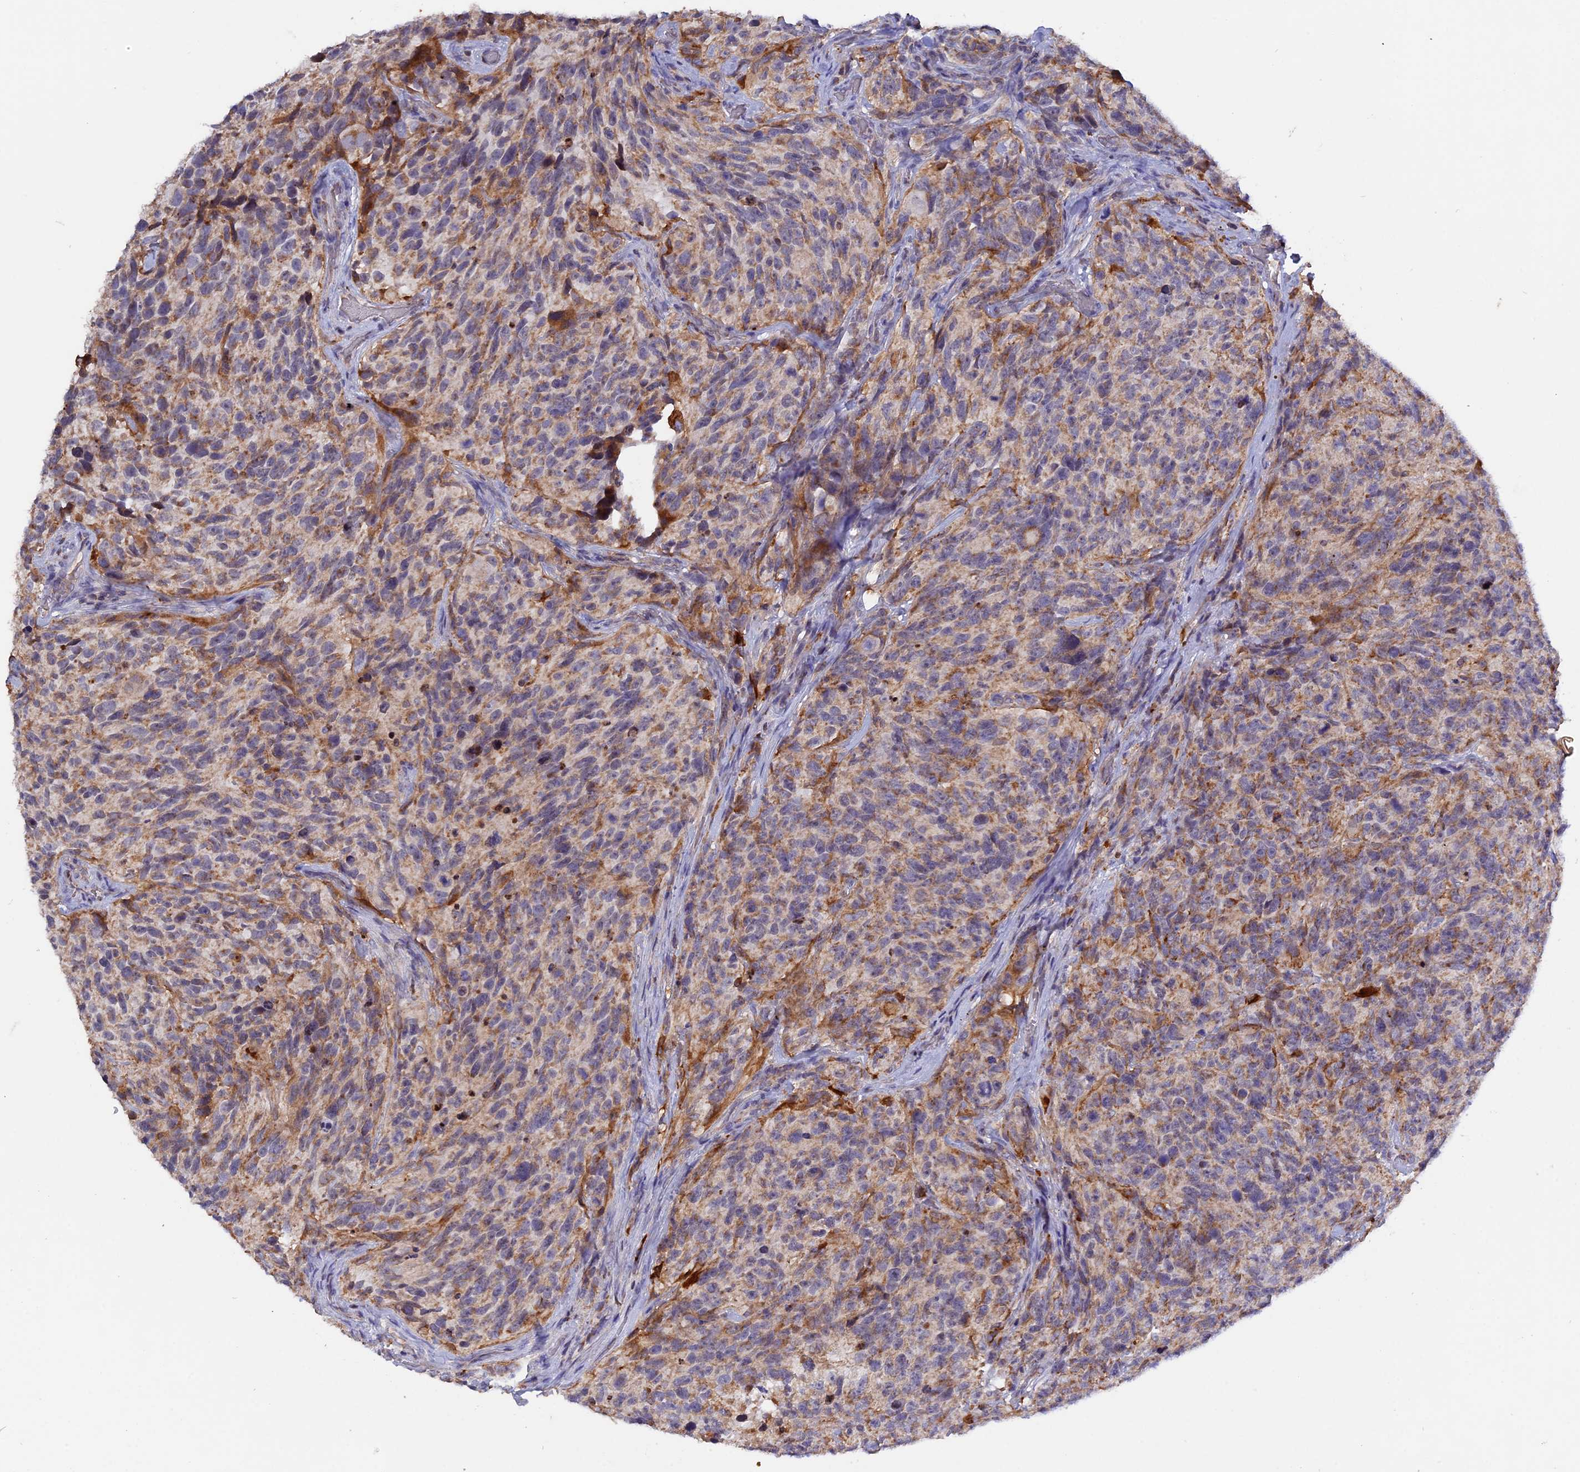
{"staining": {"intensity": "moderate", "quantity": "<25%", "location": "cytoplasmic/membranous"}, "tissue": "glioma", "cell_type": "Tumor cells", "image_type": "cancer", "snomed": [{"axis": "morphology", "description": "Glioma, malignant, High grade"}, {"axis": "topography", "description": "Brain"}], "caption": "This micrograph displays immunohistochemistry (IHC) staining of human glioma, with low moderate cytoplasmic/membranous positivity in approximately <25% of tumor cells.", "gene": "MPV17L", "patient": {"sex": "male", "age": 69}}